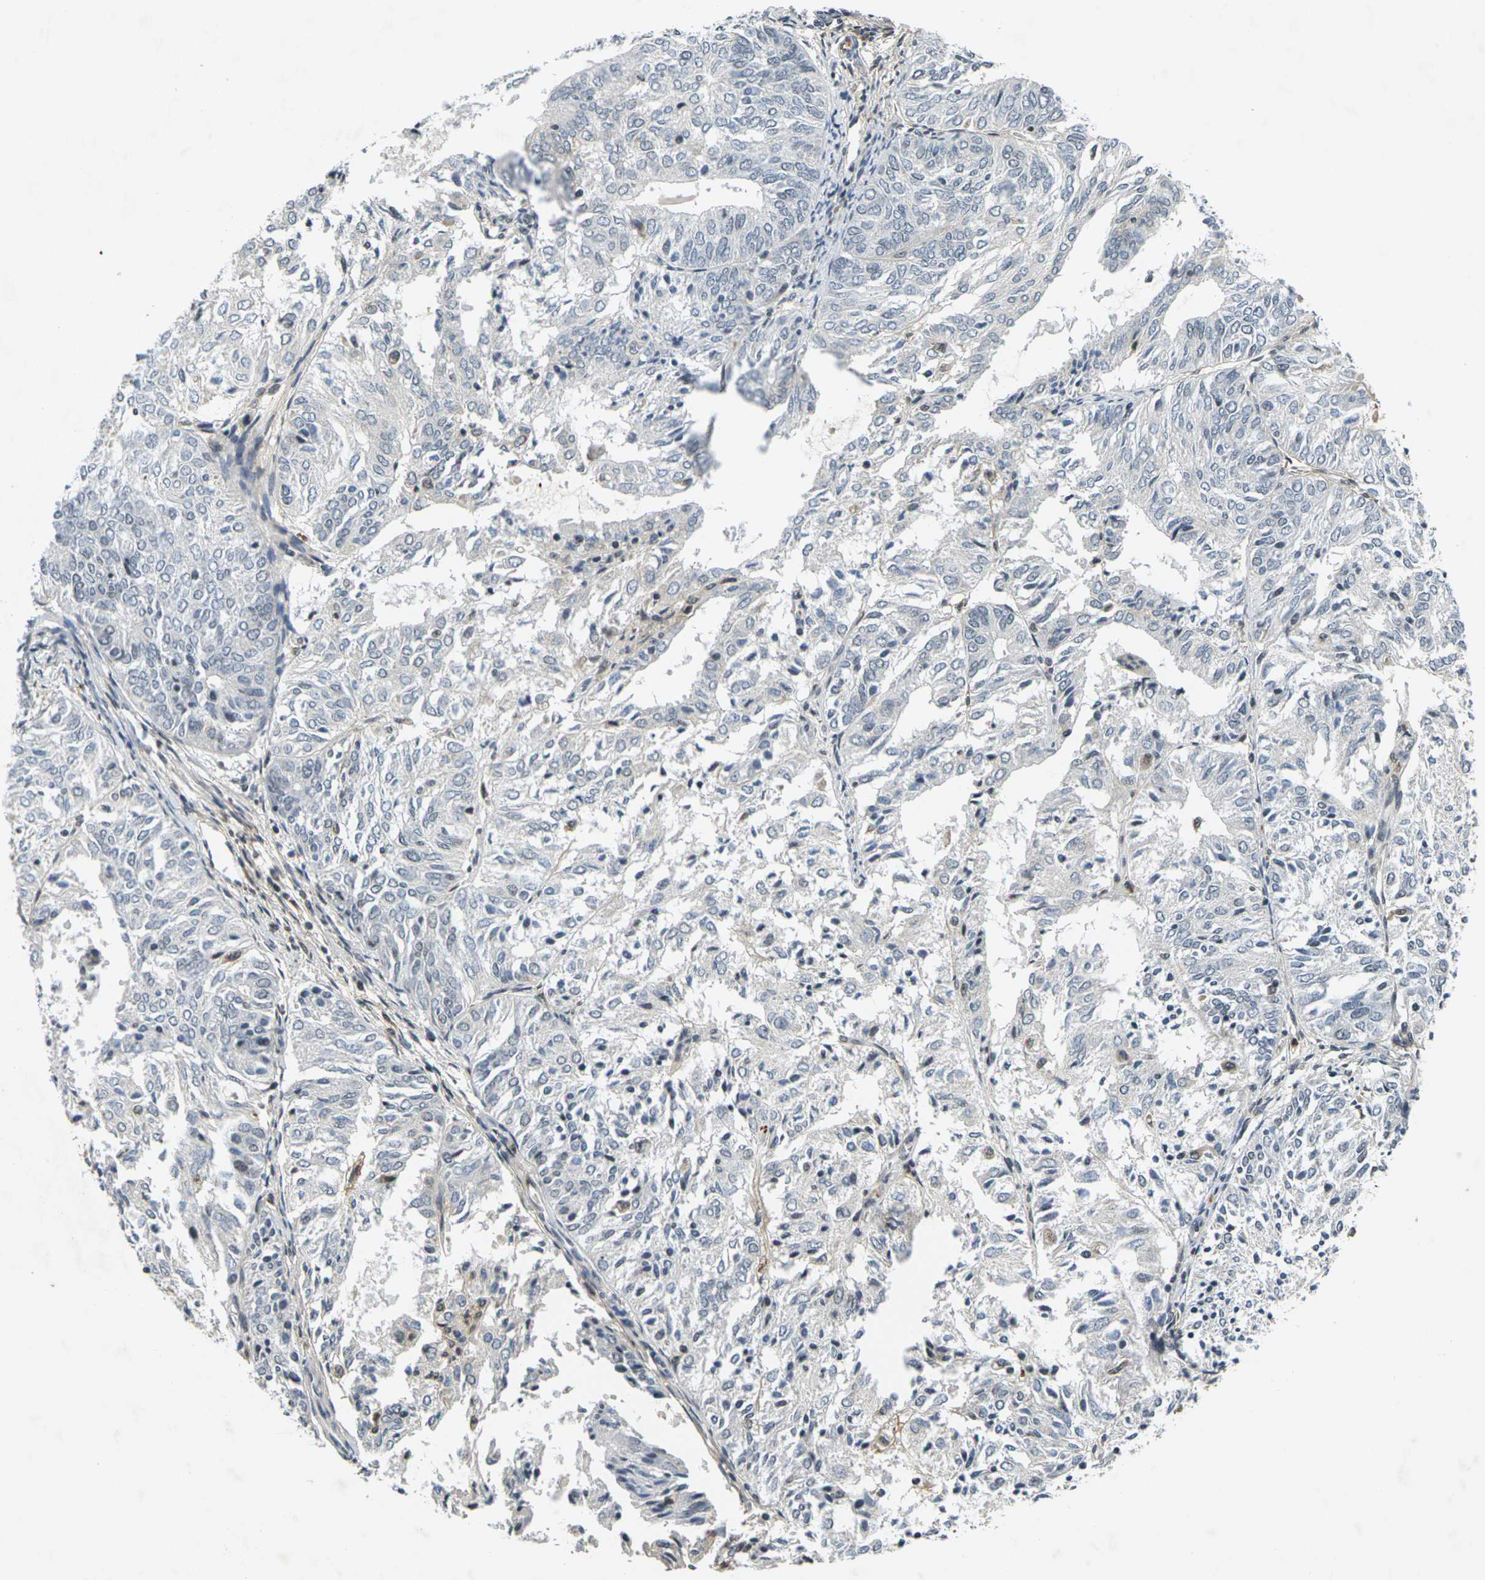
{"staining": {"intensity": "negative", "quantity": "none", "location": "none"}, "tissue": "endometrial cancer", "cell_type": "Tumor cells", "image_type": "cancer", "snomed": [{"axis": "morphology", "description": "Adenocarcinoma, NOS"}, {"axis": "topography", "description": "Uterus"}], "caption": "Immunohistochemical staining of endometrial cancer exhibits no significant positivity in tumor cells. (Stains: DAB immunohistochemistry (IHC) with hematoxylin counter stain, Microscopy: brightfield microscopy at high magnification).", "gene": "C1QC", "patient": {"sex": "female", "age": 60}}